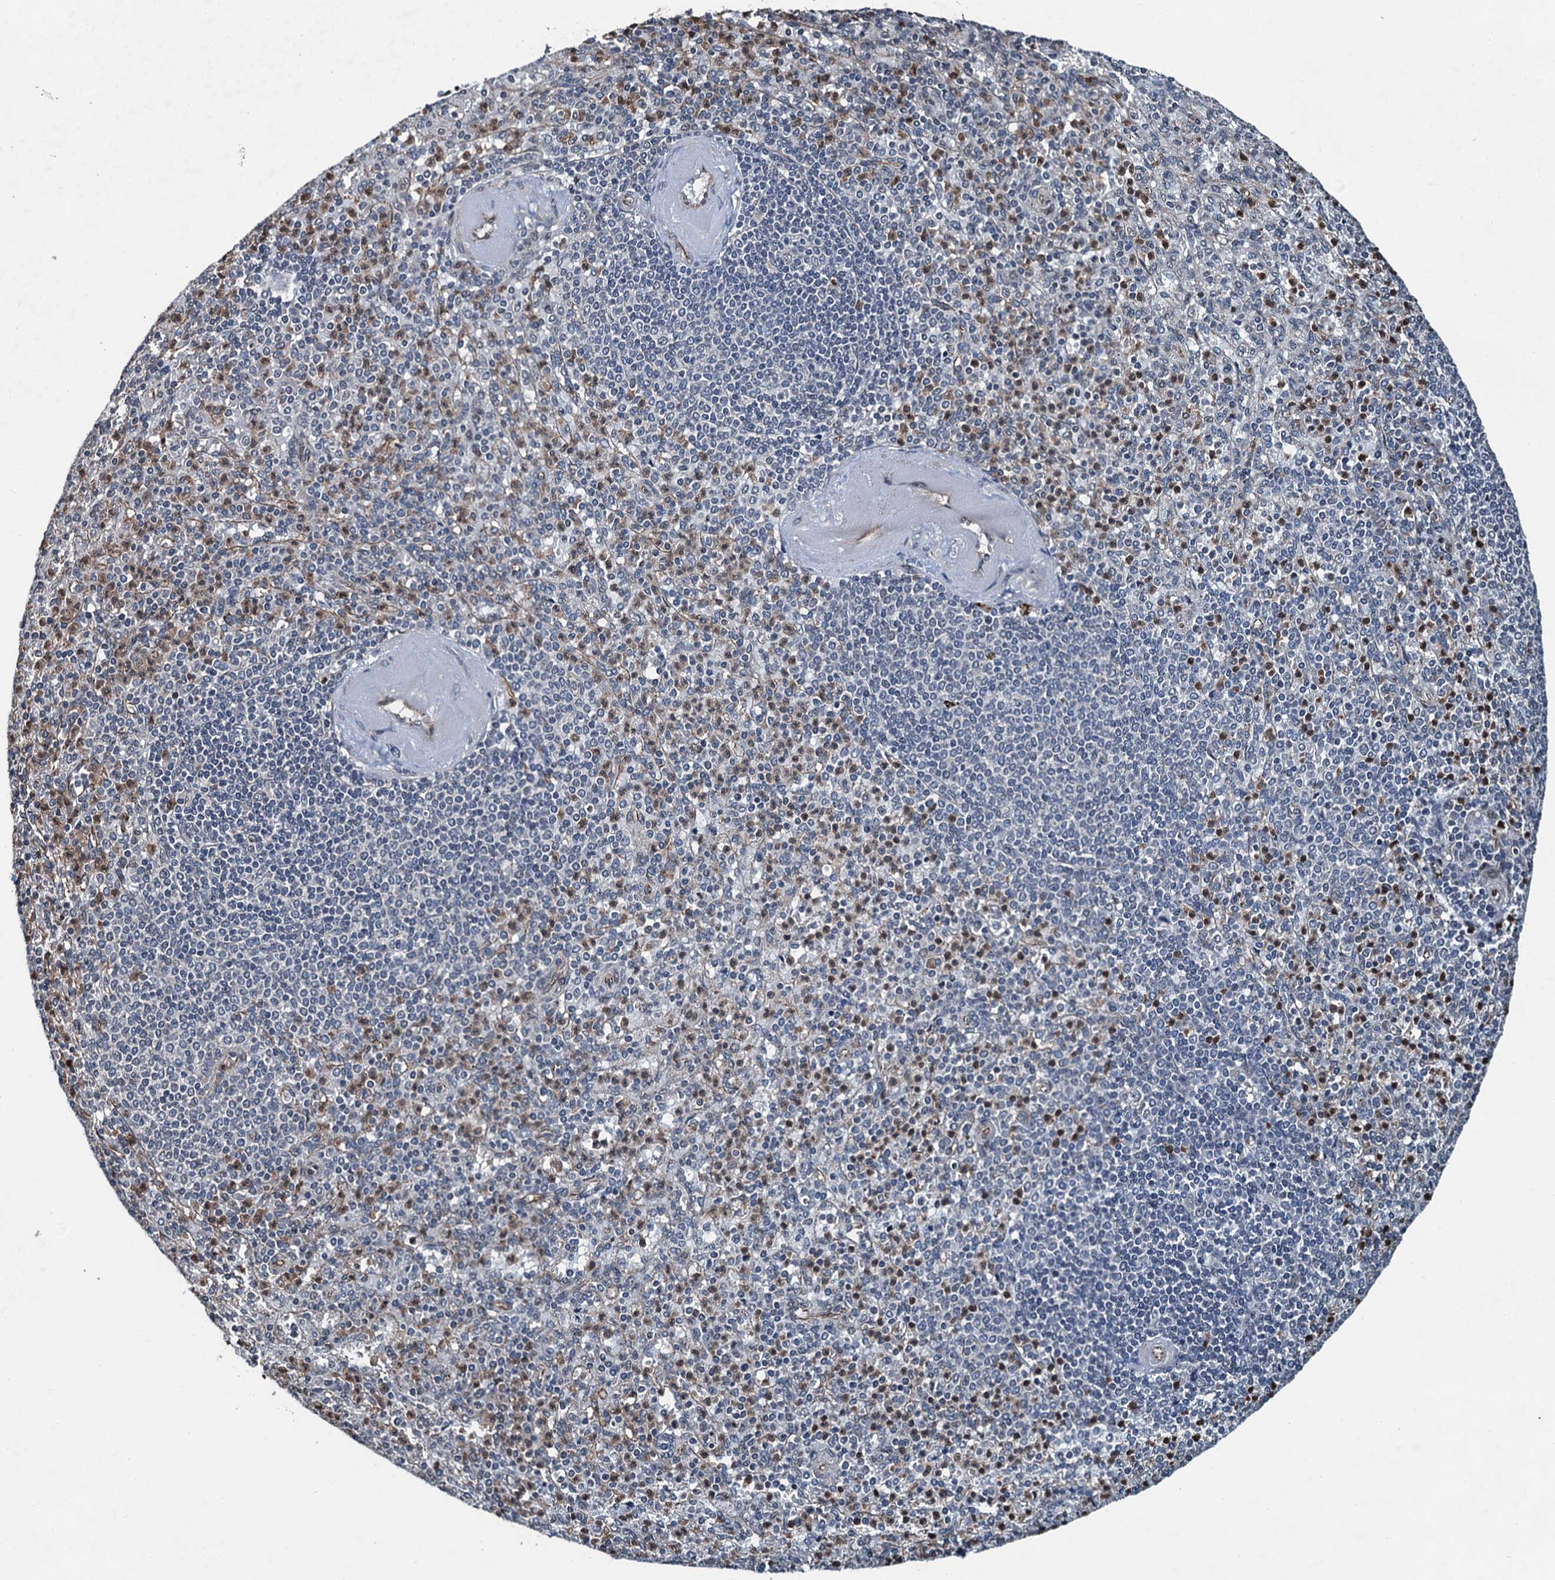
{"staining": {"intensity": "weak", "quantity": "<25%", "location": "cytoplasmic/membranous"}, "tissue": "spleen", "cell_type": "Cells in red pulp", "image_type": "normal", "snomed": [{"axis": "morphology", "description": "Normal tissue, NOS"}, {"axis": "topography", "description": "Spleen"}], "caption": "Cells in red pulp are negative for brown protein staining in unremarkable spleen. (DAB (3,3'-diaminobenzidine) immunohistochemistry (IHC), high magnification).", "gene": "WHAMM", "patient": {"sex": "female", "age": 74}}